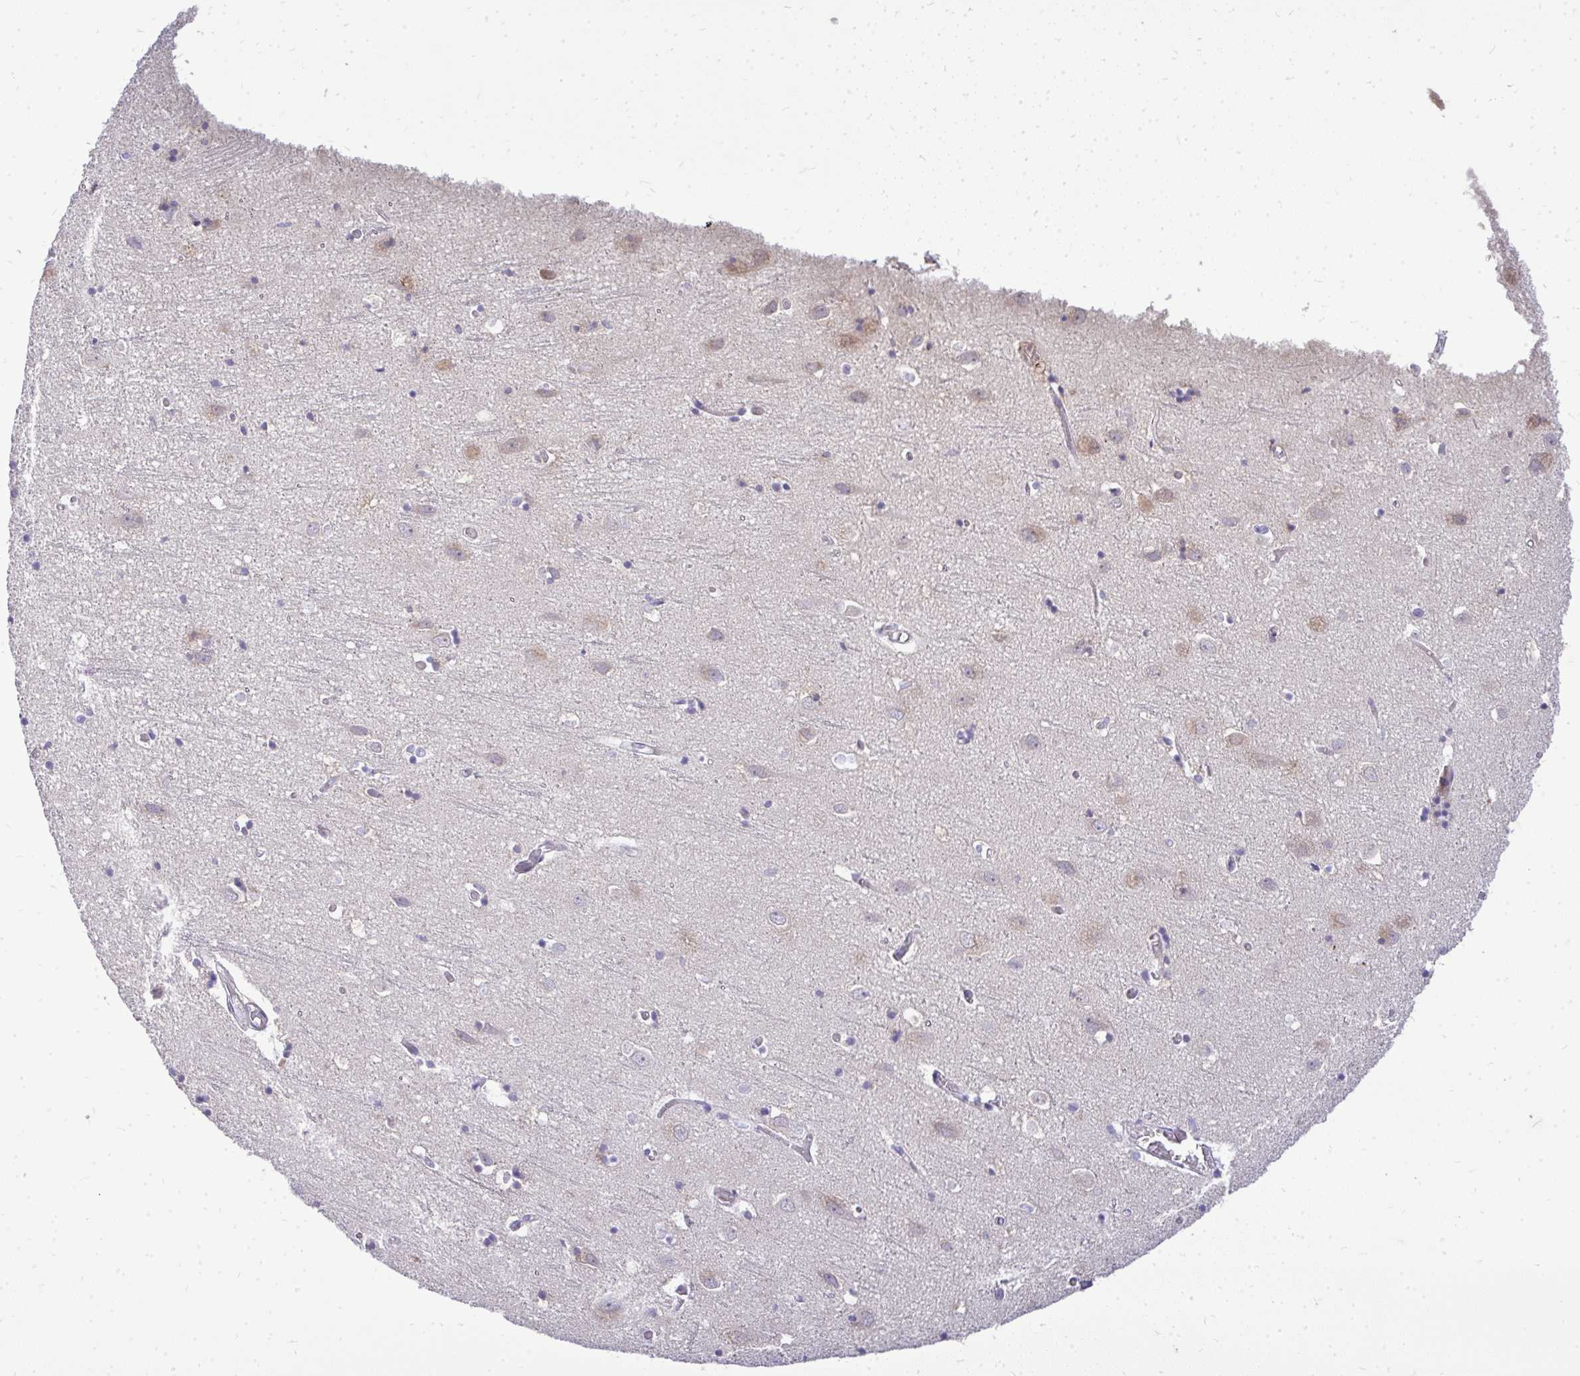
{"staining": {"intensity": "negative", "quantity": "none", "location": "none"}, "tissue": "cerebral cortex", "cell_type": "Endothelial cells", "image_type": "normal", "snomed": [{"axis": "morphology", "description": "Normal tissue, NOS"}, {"axis": "topography", "description": "Cerebral cortex"}], "caption": "Endothelial cells show no significant positivity in unremarkable cerebral cortex. (Brightfield microscopy of DAB IHC at high magnification).", "gene": "OR8D1", "patient": {"sex": "male", "age": 70}}